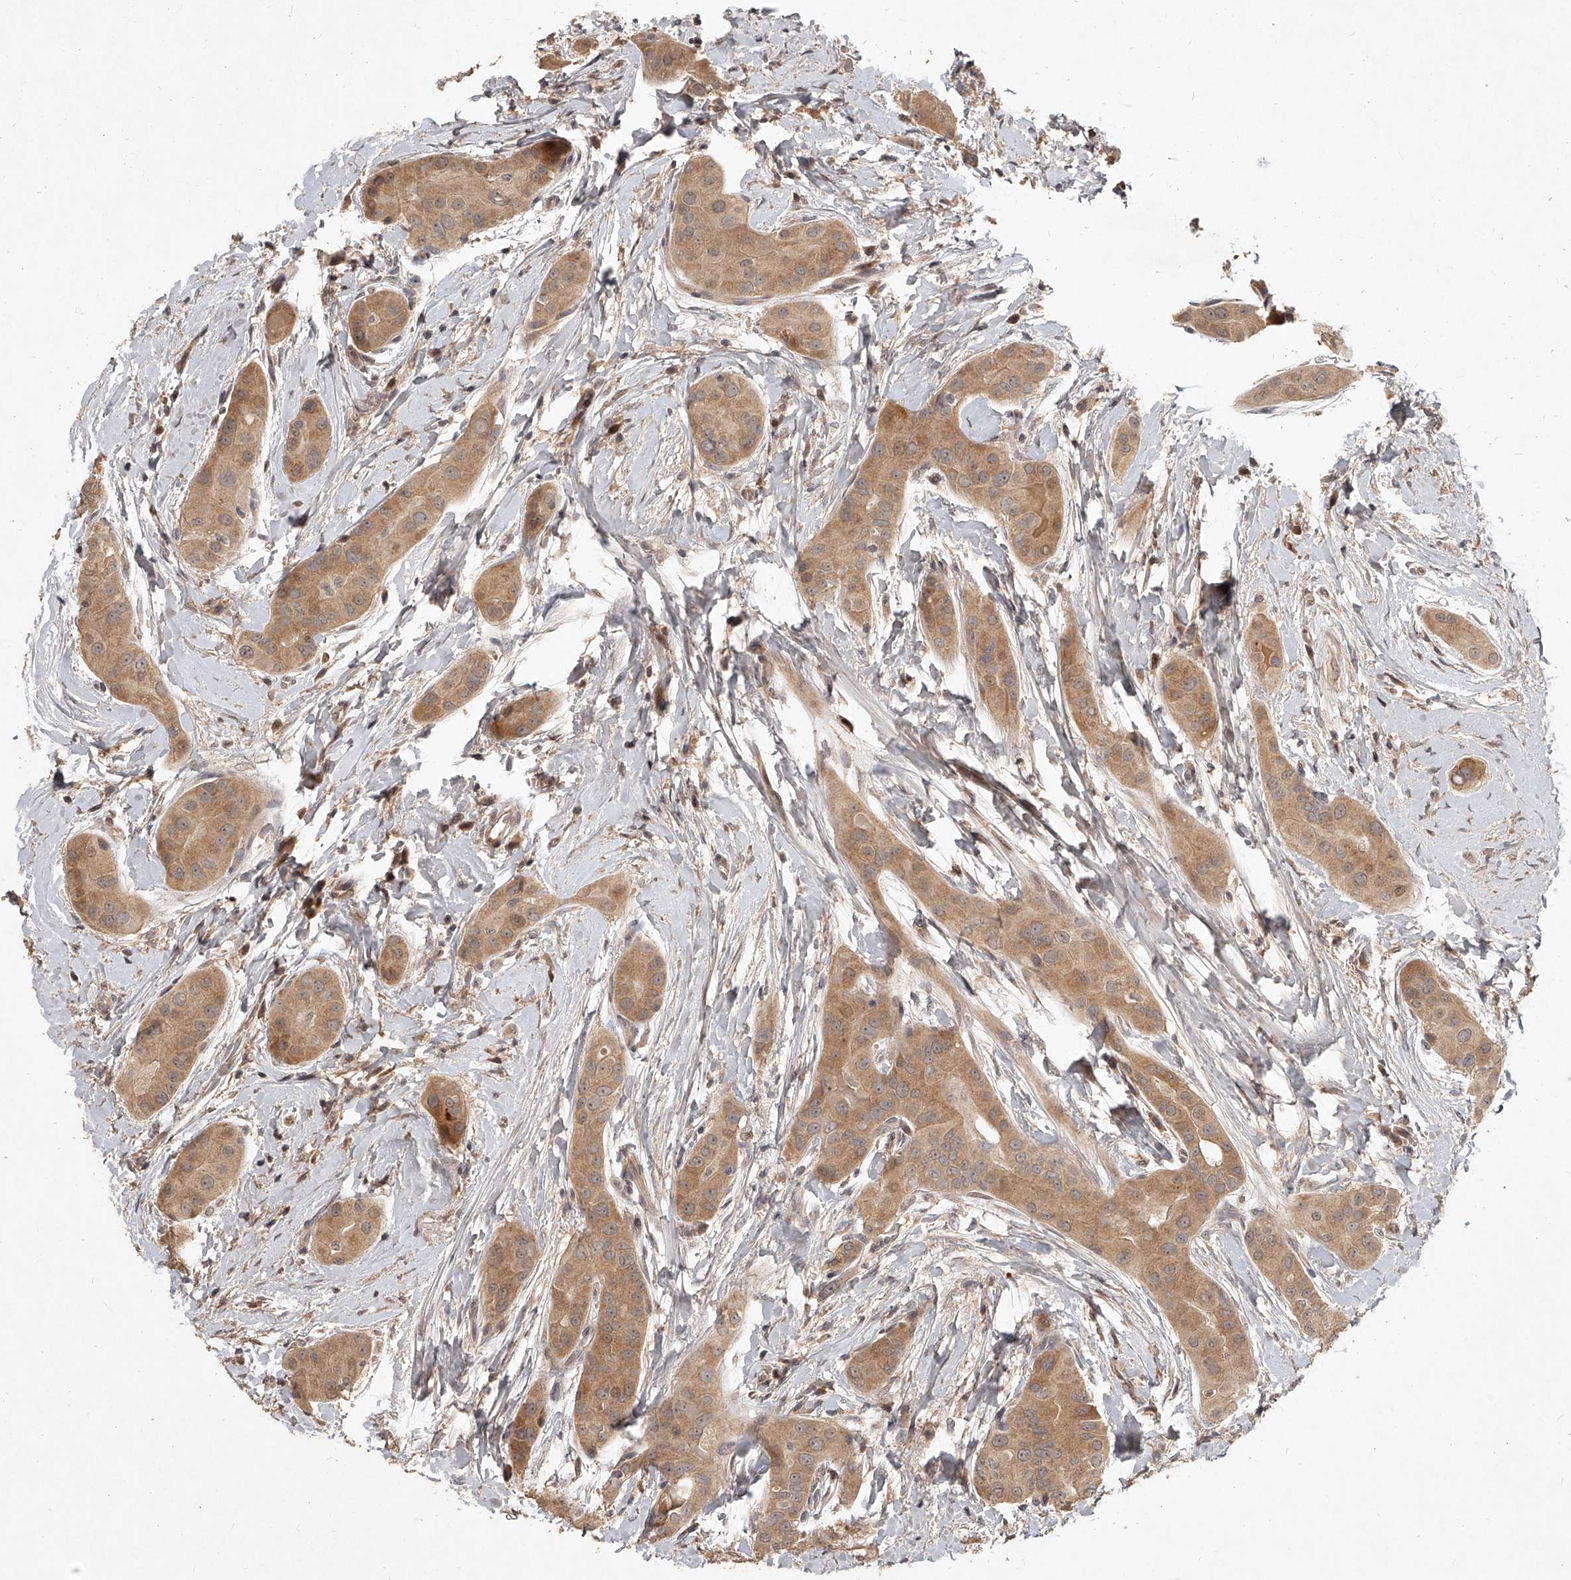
{"staining": {"intensity": "moderate", "quantity": ">75%", "location": "cytoplasmic/membranous"}, "tissue": "thyroid cancer", "cell_type": "Tumor cells", "image_type": "cancer", "snomed": [{"axis": "morphology", "description": "Papillary adenocarcinoma, NOS"}, {"axis": "topography", "description": "Thyroid gland"}], "caption": "Immunohistochemical staining of human thyroid cancer displays medium levels of moderate cytoplasmic/membranous expression in about >75% of tumor cells.", "gene": "SLC37A1", "patient": {"sex": "male", "age": 33}}